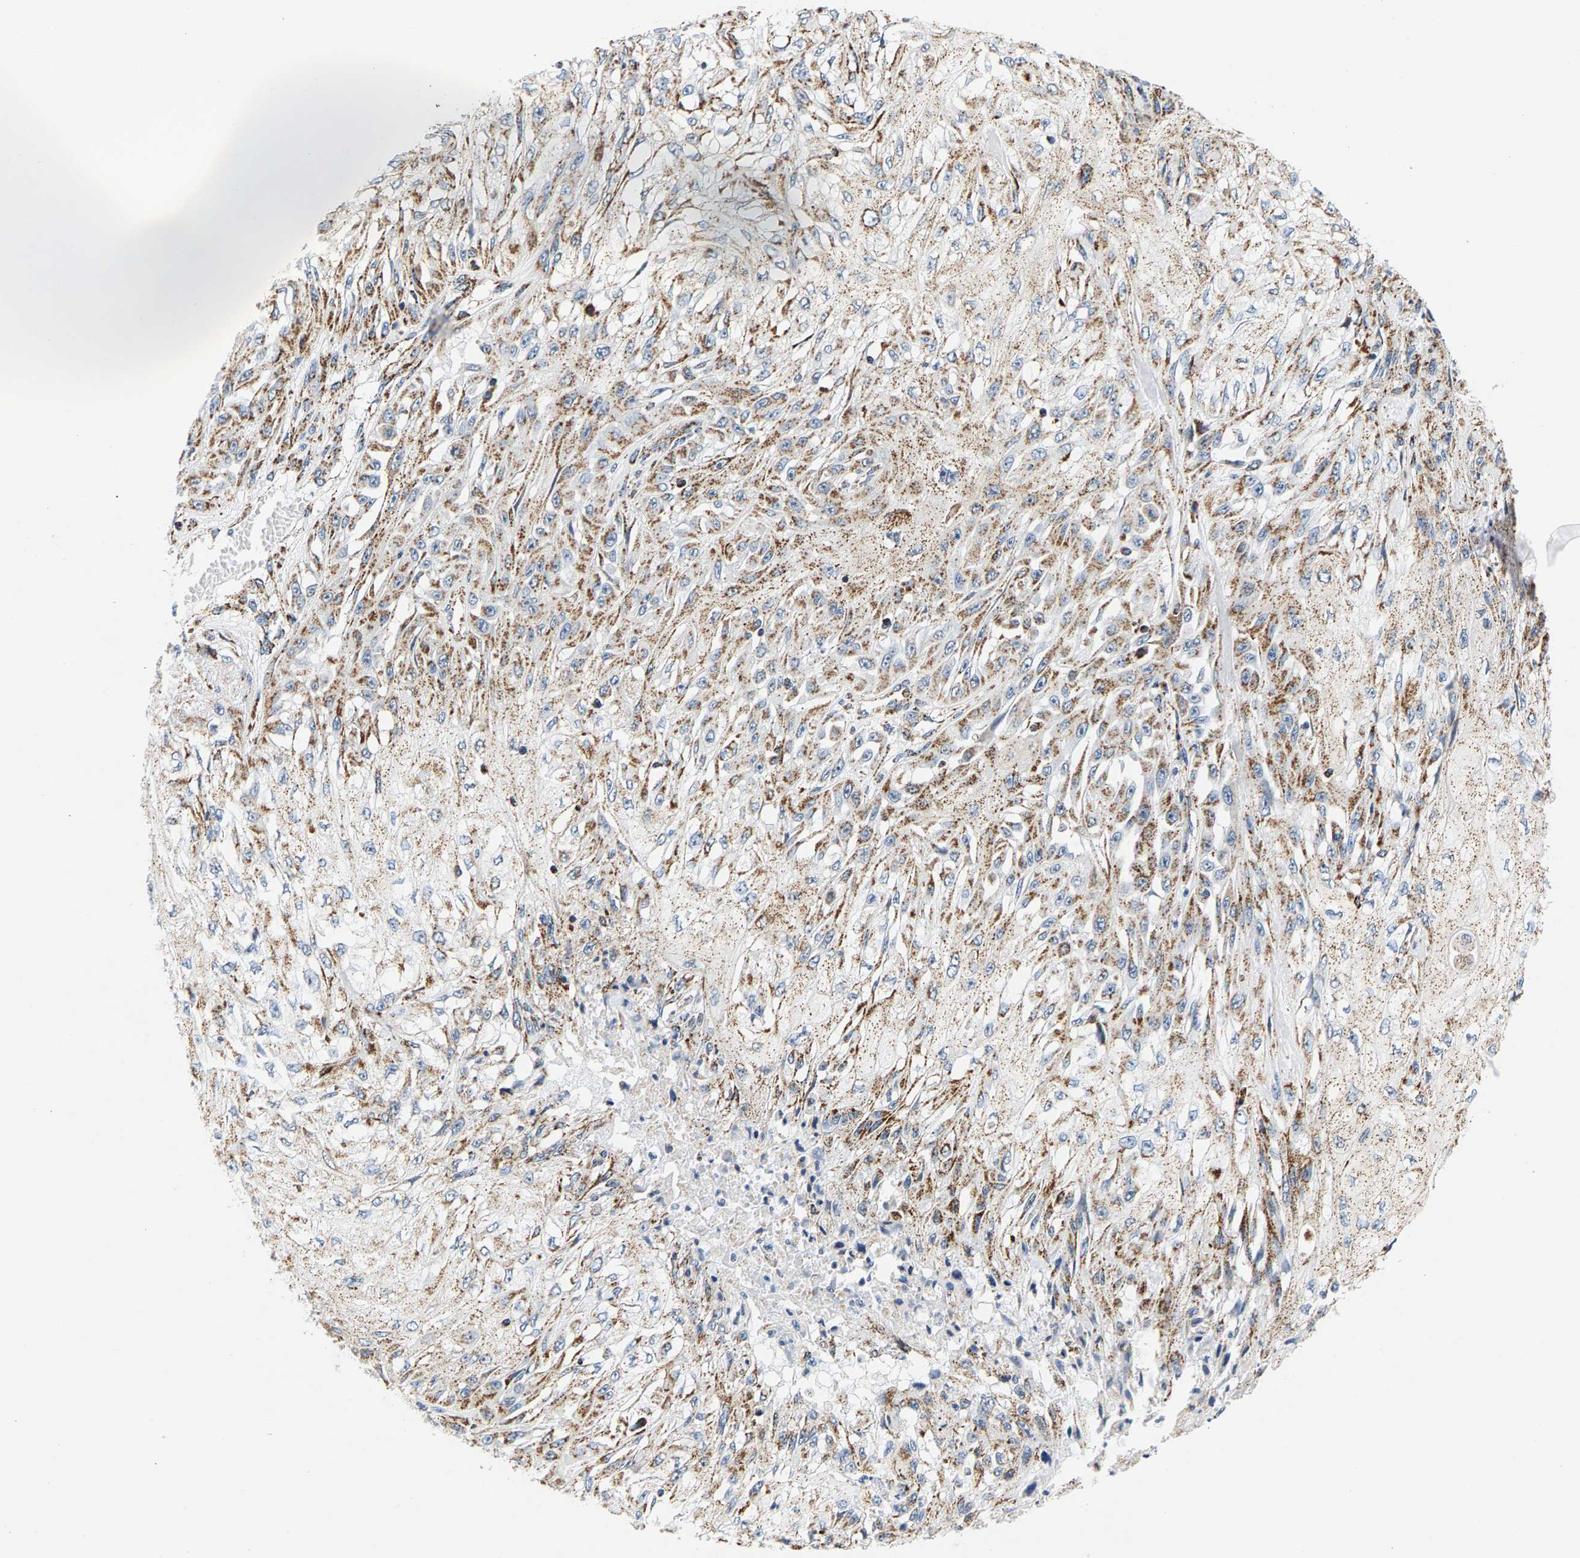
{"staining": {"intensity": "moderate", "quantity": ">75%", "location": "cytoplasmic/membranous"}, "tissue": "skin cancer", "cell_type": "Tumor cells", "image_type": "cancer", "snomed": [{"axis": "morphology", "description": "Squamous cell carcinoma, NOS"}, {"axis": "morphology", "description": "Squamous cell carcinoma, metastatic, NOS"}, {"axis": "topography", "description": "Skin"}, {"axis": "topography", "description": "Lymph node"}], "caption": "Immunohistochemistry (IHC) of skin squamous cell carcinoma shows medium levels of moderate cytoplasmic/membranous positivity in about >75% of tumor cells.", "gene": "PDE1A", "patient": {"sex": "male", "age": 75}}